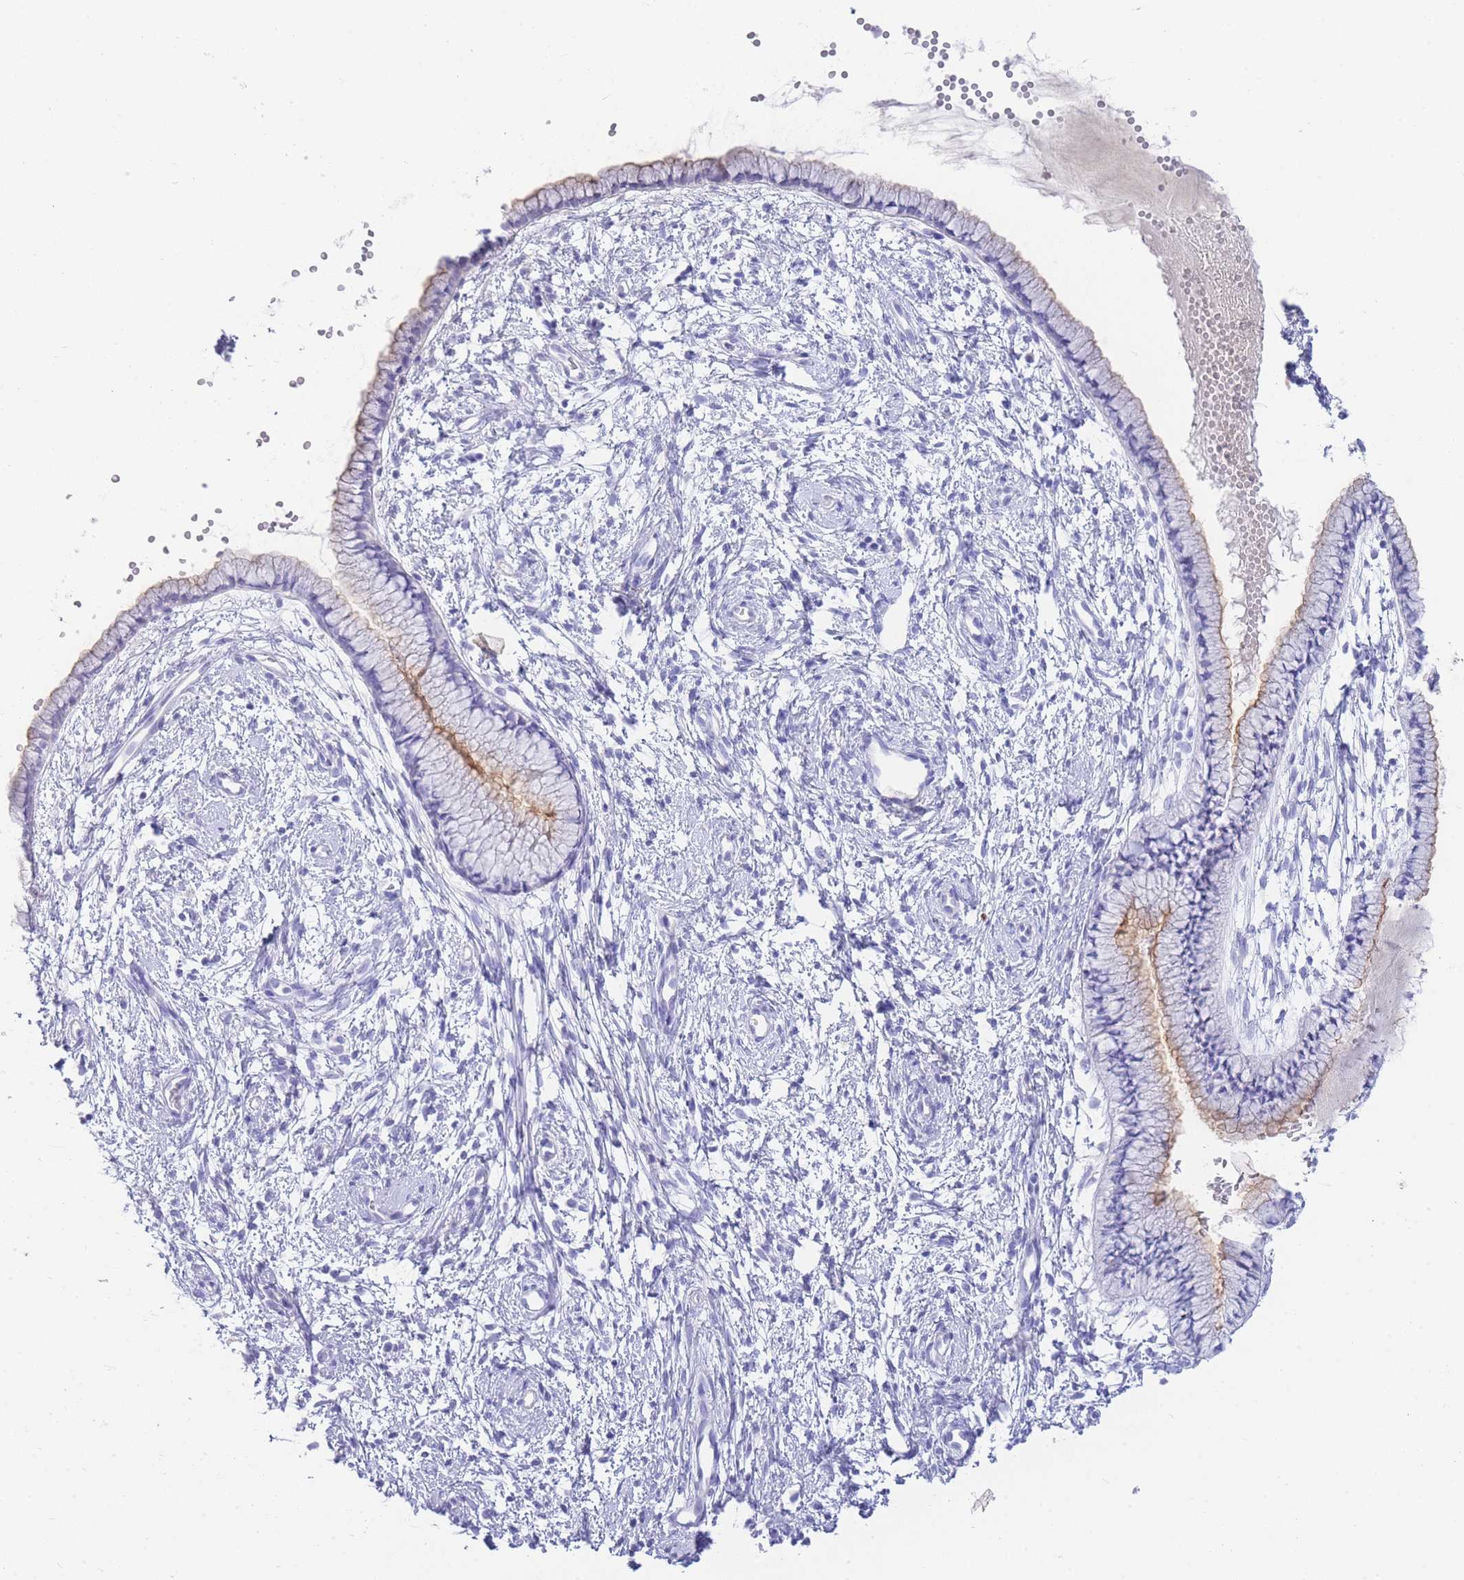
{"staining": {"intensity": "weak", "quantity": "<25%", "location": "cytoplasmic/membranous"}, "tissue": "cervix", "cell_type": "Glandular cells", "image_type": "normal", "snomed": [{"axis": "morphology", "description": "Normal tissue, NOS"}, {"axis": "topography", "description": "Cervix"}], "caption": "An immunohistochemistry (IHC) histopathology image of benign cervix is shown. There is no staining in glandular cells of cervix. (DAB immunohistochemistry (IHC) with hematoxylin counter stain).", "gene": "LRRC37A2", "patient": {"sex": "female", "age": 57}}